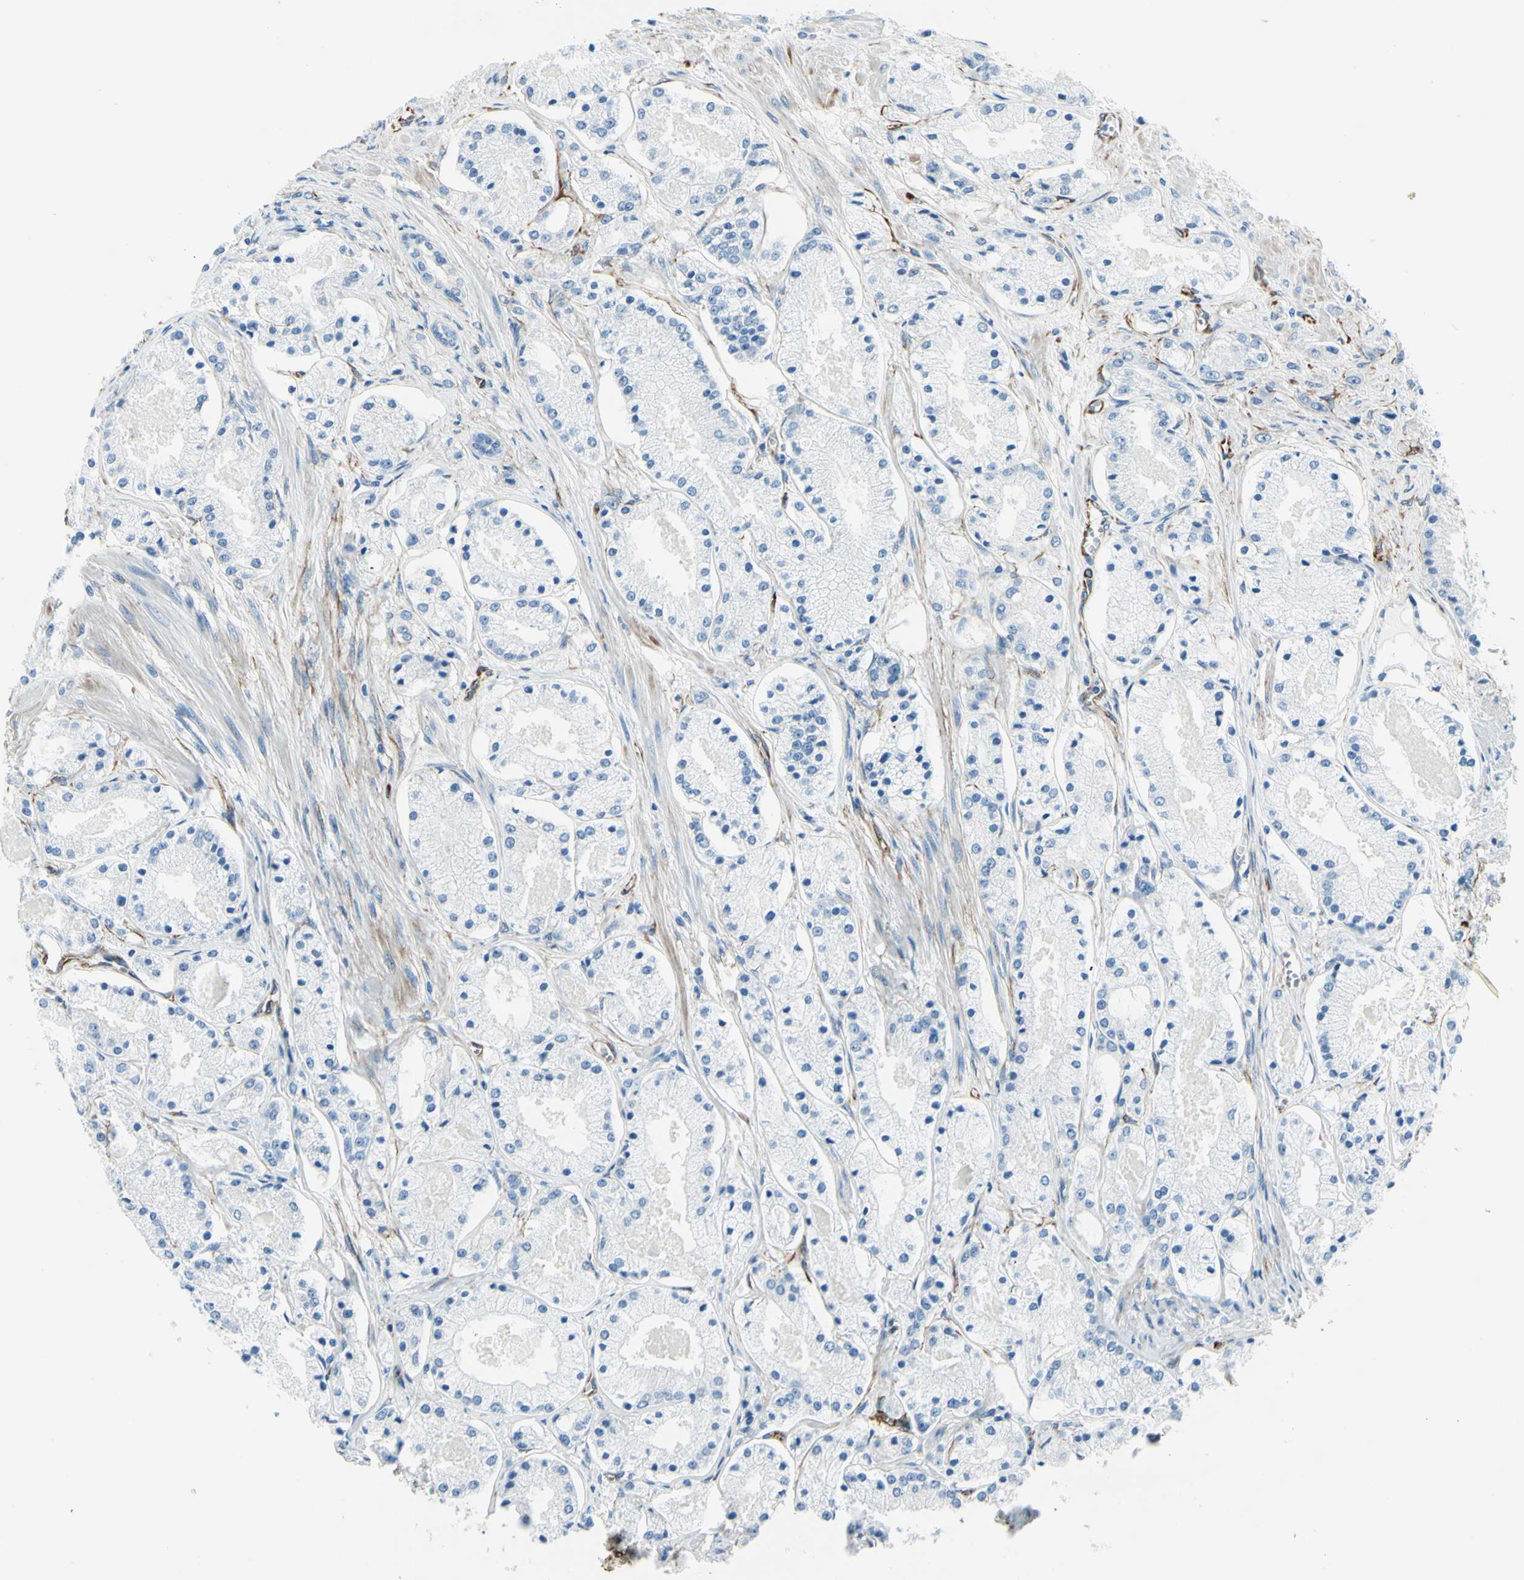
{"staining": {"intensity": "negative", "quantity": "none", "location": "none"}, "tissue": "prostate cancer", "cell_type": "Tumor cells", "image_type": "cancer", "snomed": [{"axis": "morphology", "description": "Adenocarcinoma, High grade"}, {"axis": "topography", "description": "Prostate"}], "caption": "IHC of human prostate cancer exhibits no expression in tumor cells.", "gene": "PTH2R", "patient": {"sex": "male", "age": 66}}